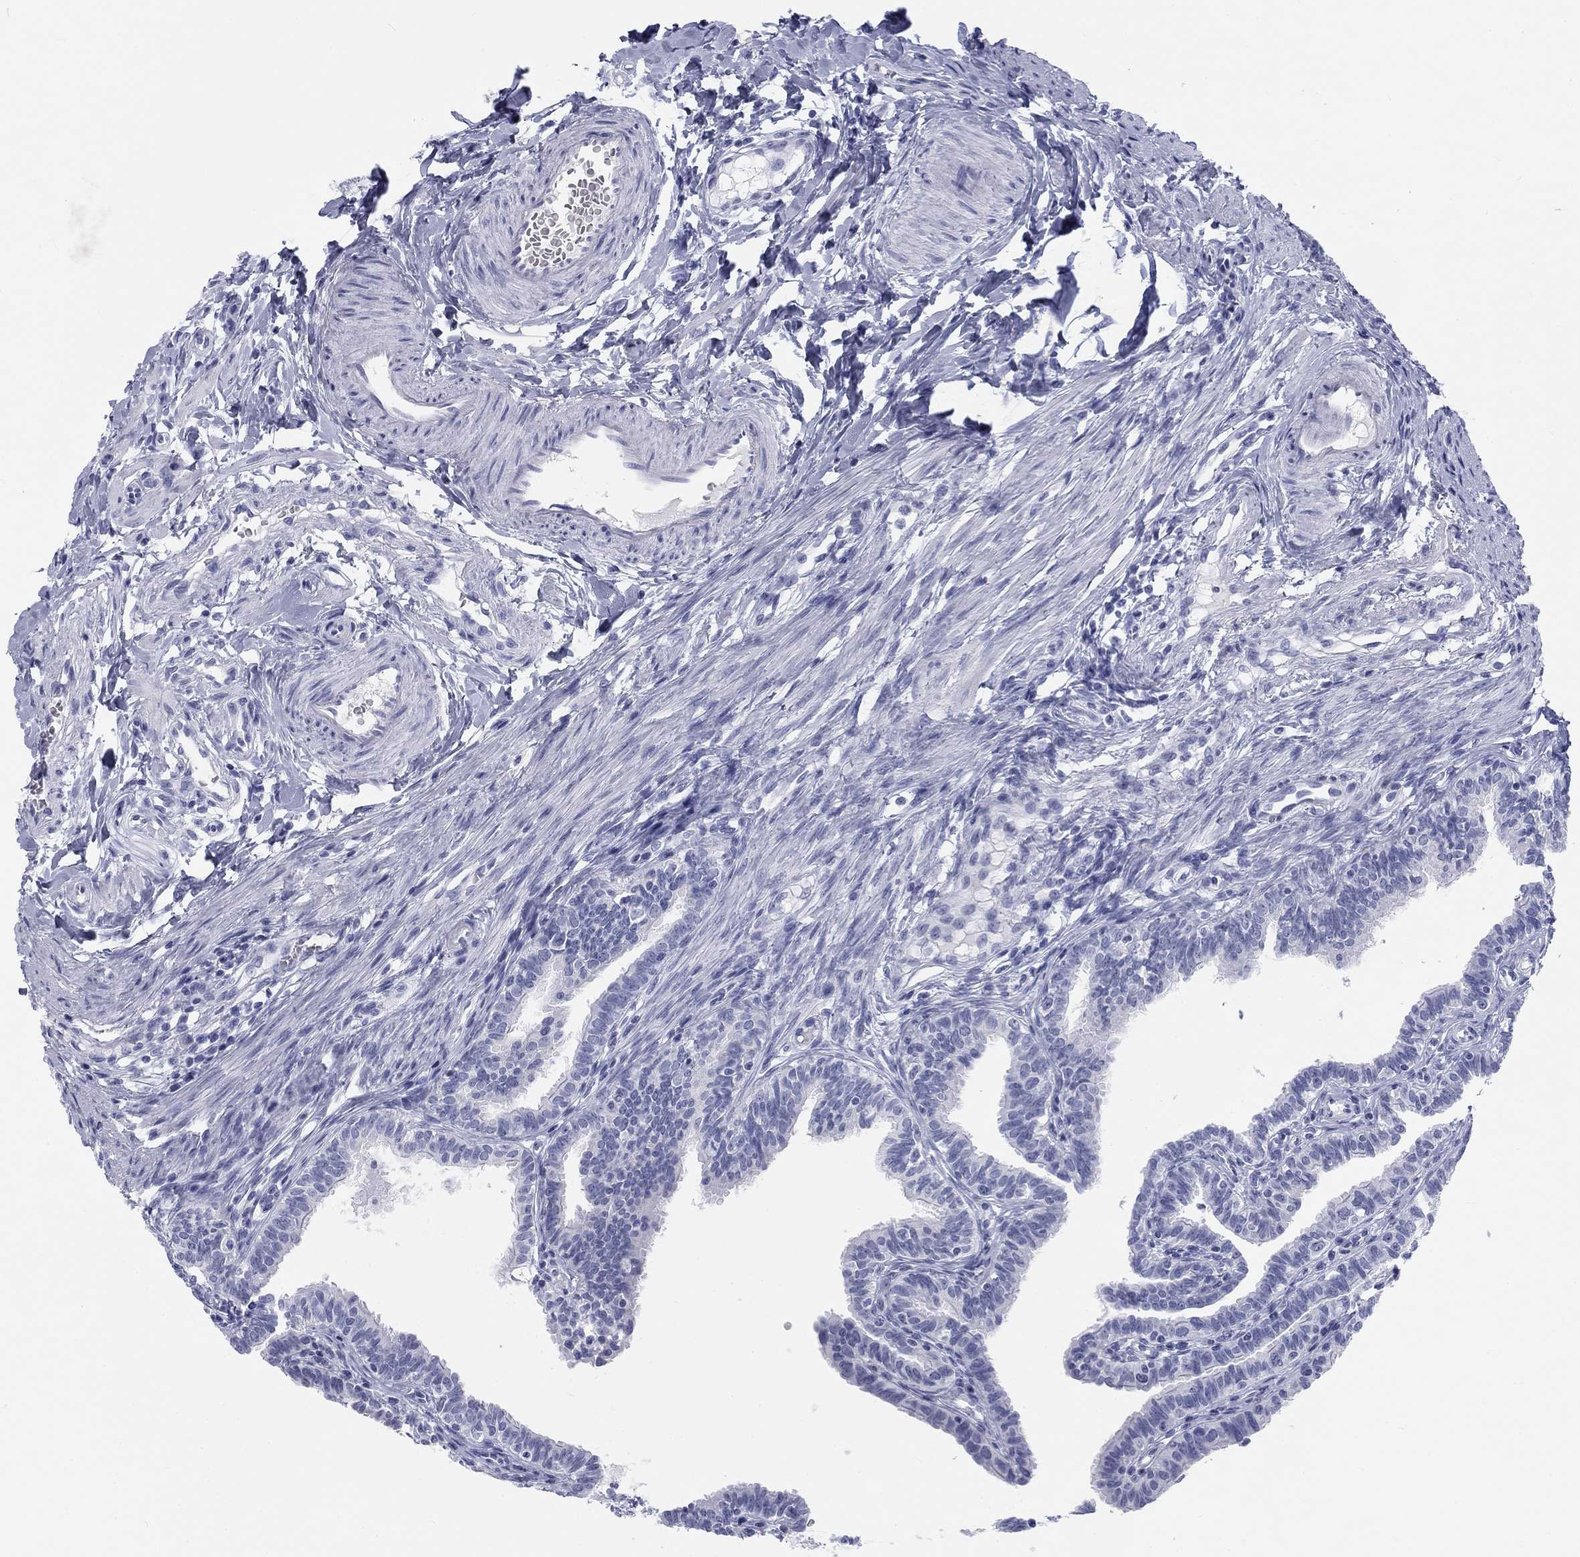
{"staining": {"intensity": "negative", "quantity": "none", "location": "none"}, "tissue": "fallopian tube", "cell_type": "Glandular cells", "image_type": "normal", "snomed": [{"axis": "morphology", "description": "Normal tissue, NOS"}, {"axis": "topography", "description": "Fallopian tube"}], "caption": "This image is of normal fallopian tube stained with IHC to label a protein in brown with the nuclei are counter-stained blue. There is no expression in glandular cells.", "gene": "CALB1", "patient": {"sex": "female", "age": 36}}